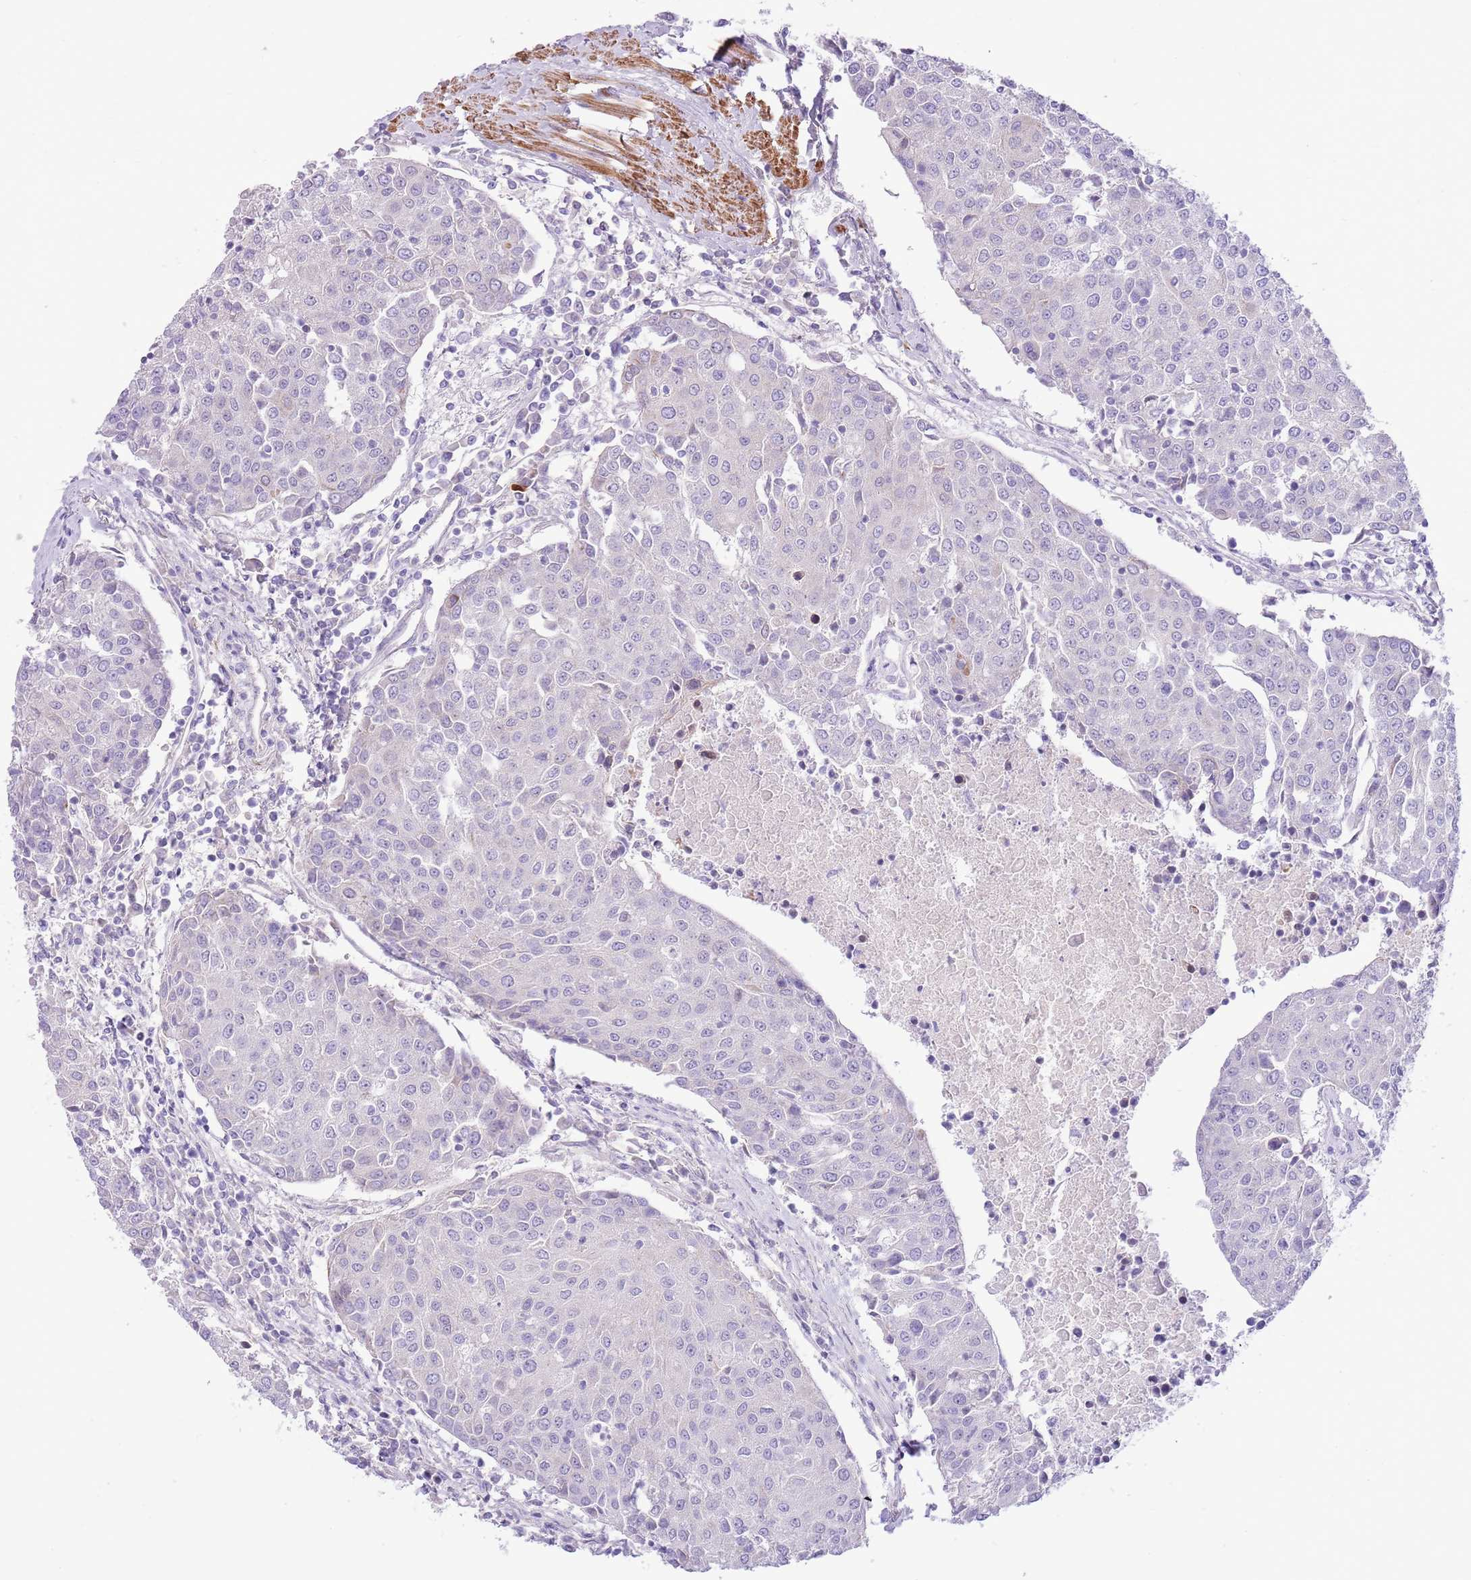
{"staining": {"intensity": "negative", "quantity": "none", "location": "none"}, "tissue": "urothelial cancer", "cell_type": "Tumor cells", "image_type": "cancer", "snomed": [{"axis": "morphology", "description": "Urothelial carcinoma, High grade"}, {"axis": "topography", "description": "Urinary bladder"}], "caption": "IHC image of human urothelial cancer stained for a protein (brown), which reveals no staining in tumor cells.", "gene": "ZC4H2", "patient": {"sex": "female", "age": 85}}